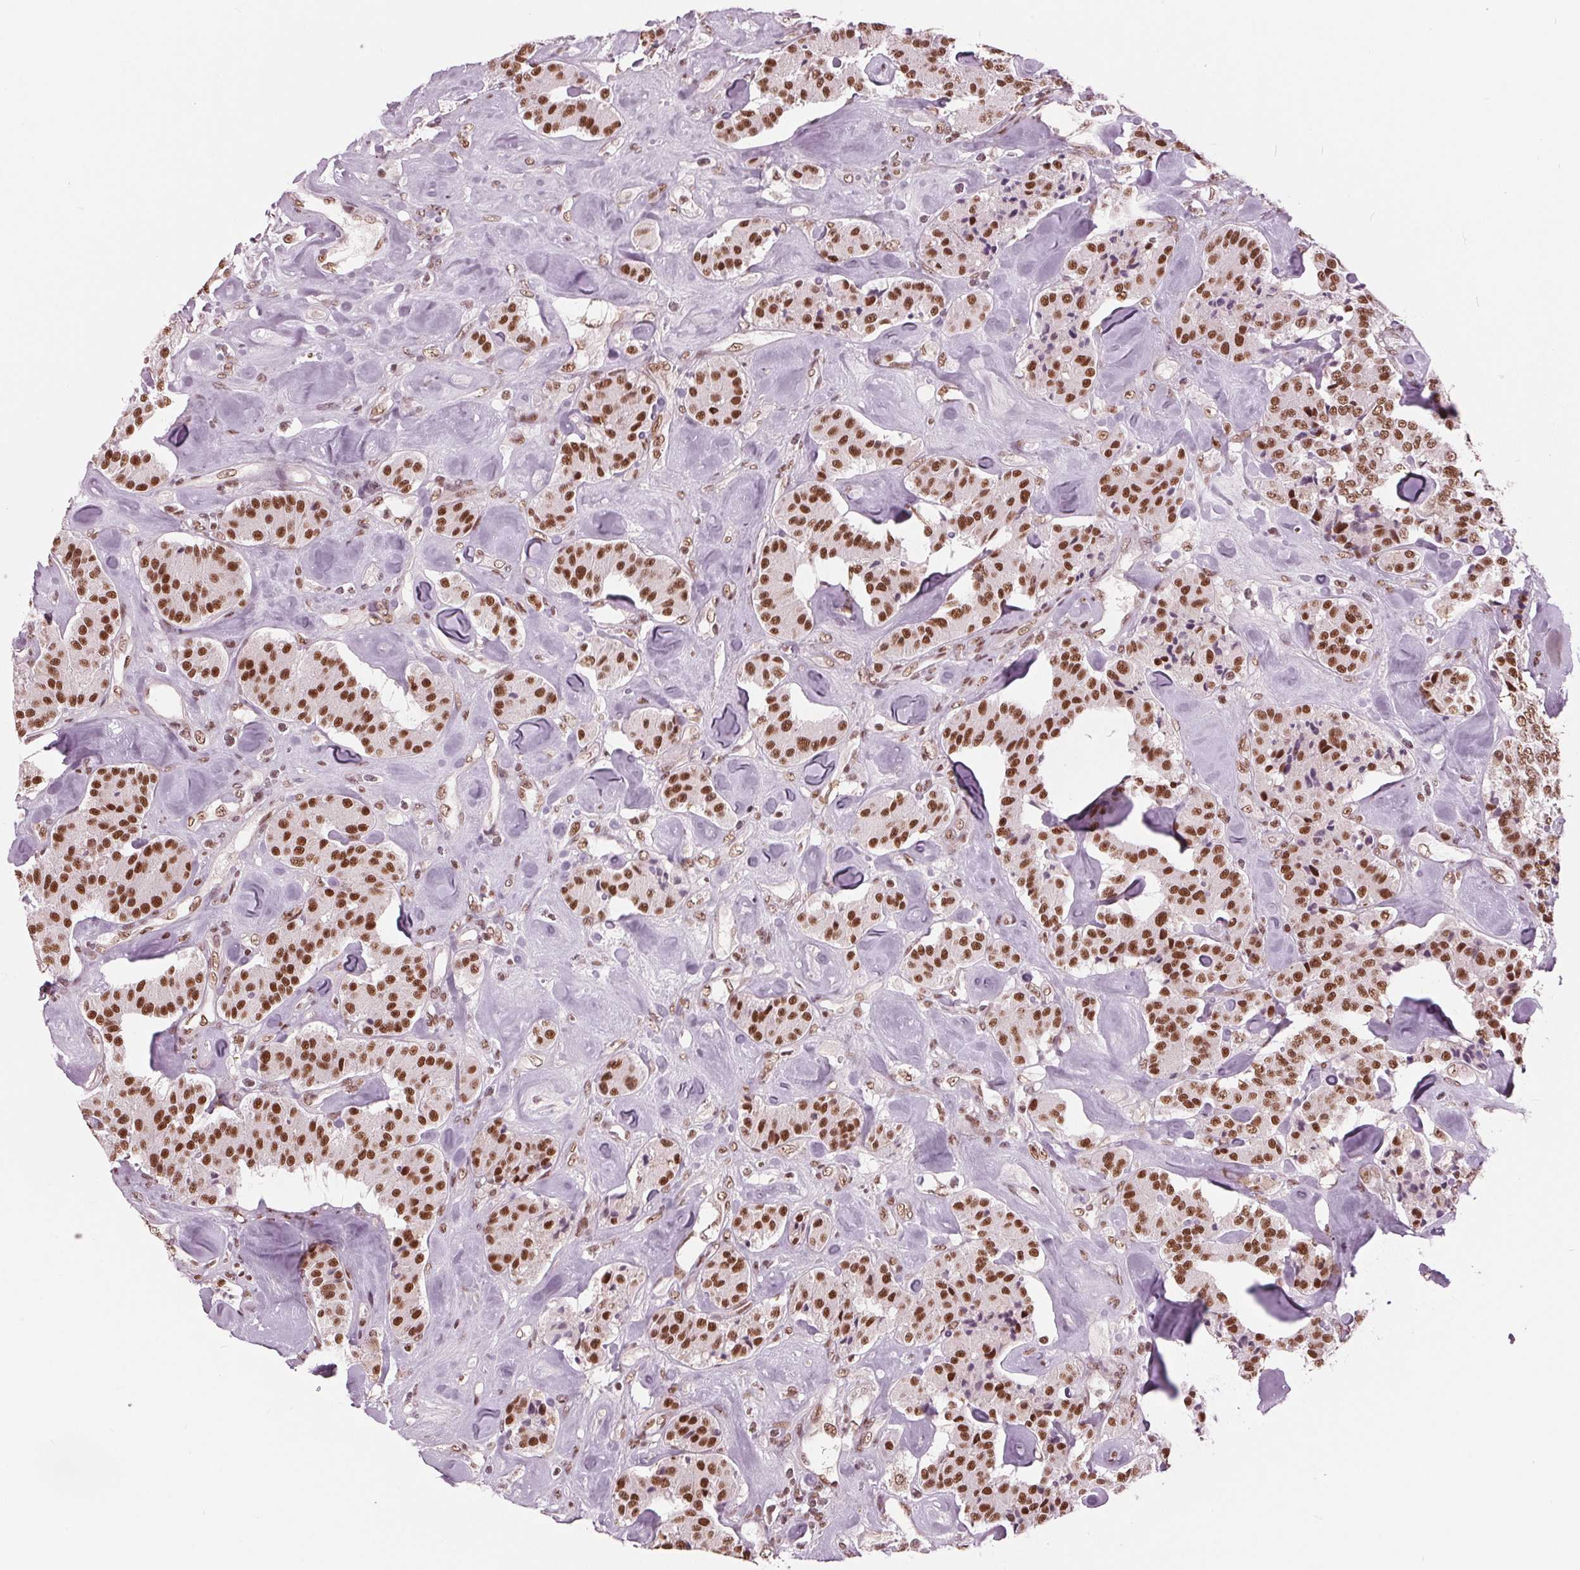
{"staining": {"intensity": "strong", "quantity": ">75%", "location": "nuclear"}, "tissue": "carcinoid", "cell_type": "Tumor cells", "image_type": "cancer", "snomed": [{"axis": "morphology", "description": "Carcinoid, malignant, NOS"}, {"axis": "topography", "description": "Pancreas"}], "caption": "Immunohistochemical staining of human carcinoid (malignant) demonstrates high levels of strong nuclear protein staining in about >75% of tumor cells.", "gene": "LSM2", "patient": {"sex": "male", "age": 41}}